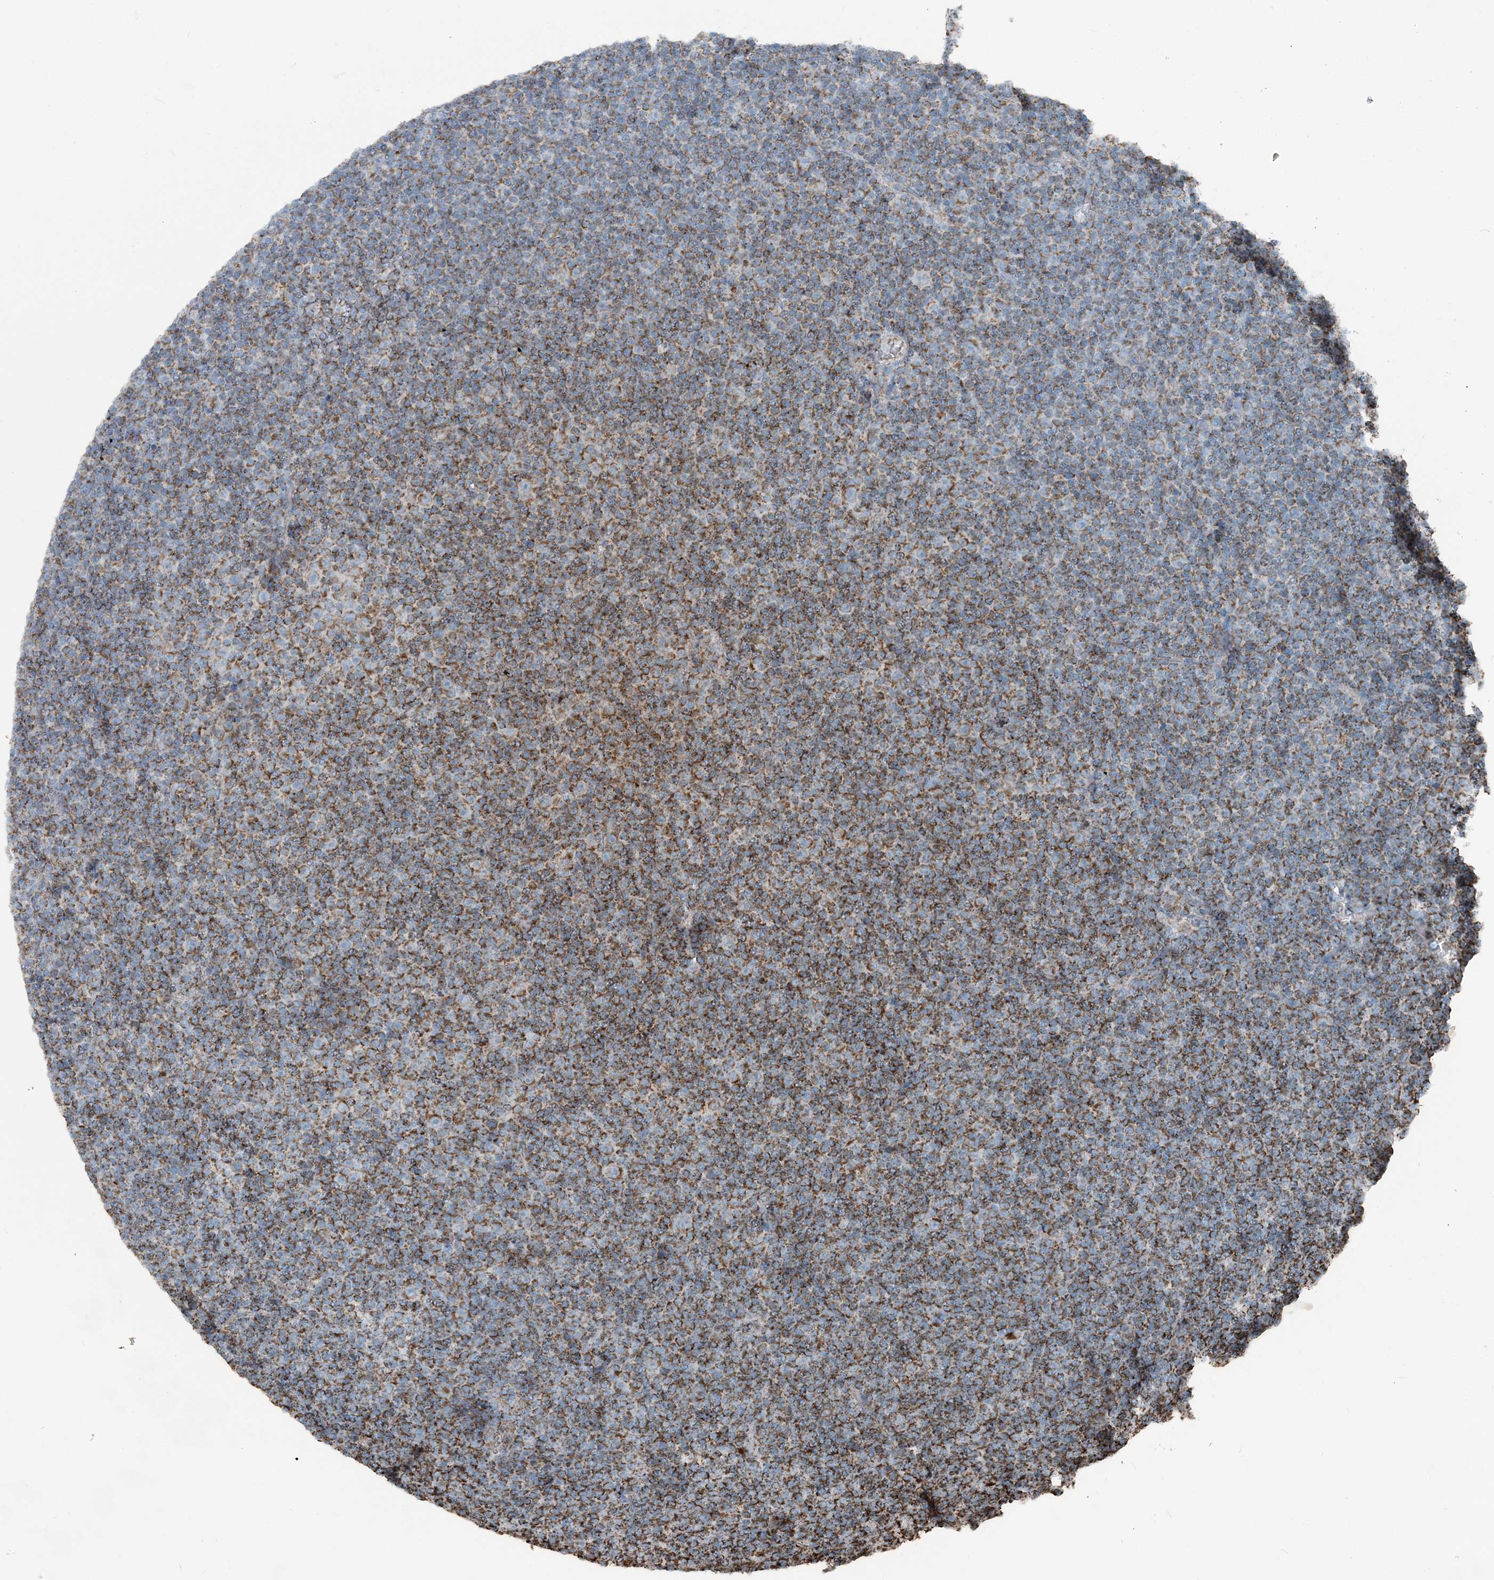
{"staining": {"intensity": "moderate", "quantity": ">75%", "location": "cytoplasmic/membranous"}, "tissue": "lymphoma", "cell_type": "Tumor cells", "image_type": "cancer", "snomed": [{"axis": "morphology", "description": "Malignant lymphoma, non-Hodgkin's type, Low grade"}, {"axis": "topography", "description": "Lymph node"}], "caption": "Tumor cells show moderate cytoplasmic/membranous staining in about >75% of cells in malignant lymphoma, non-Hodgkin's type (low-grade).", "gene": "SUCLG1", "patient": {"sex": "female", "age": 67}}